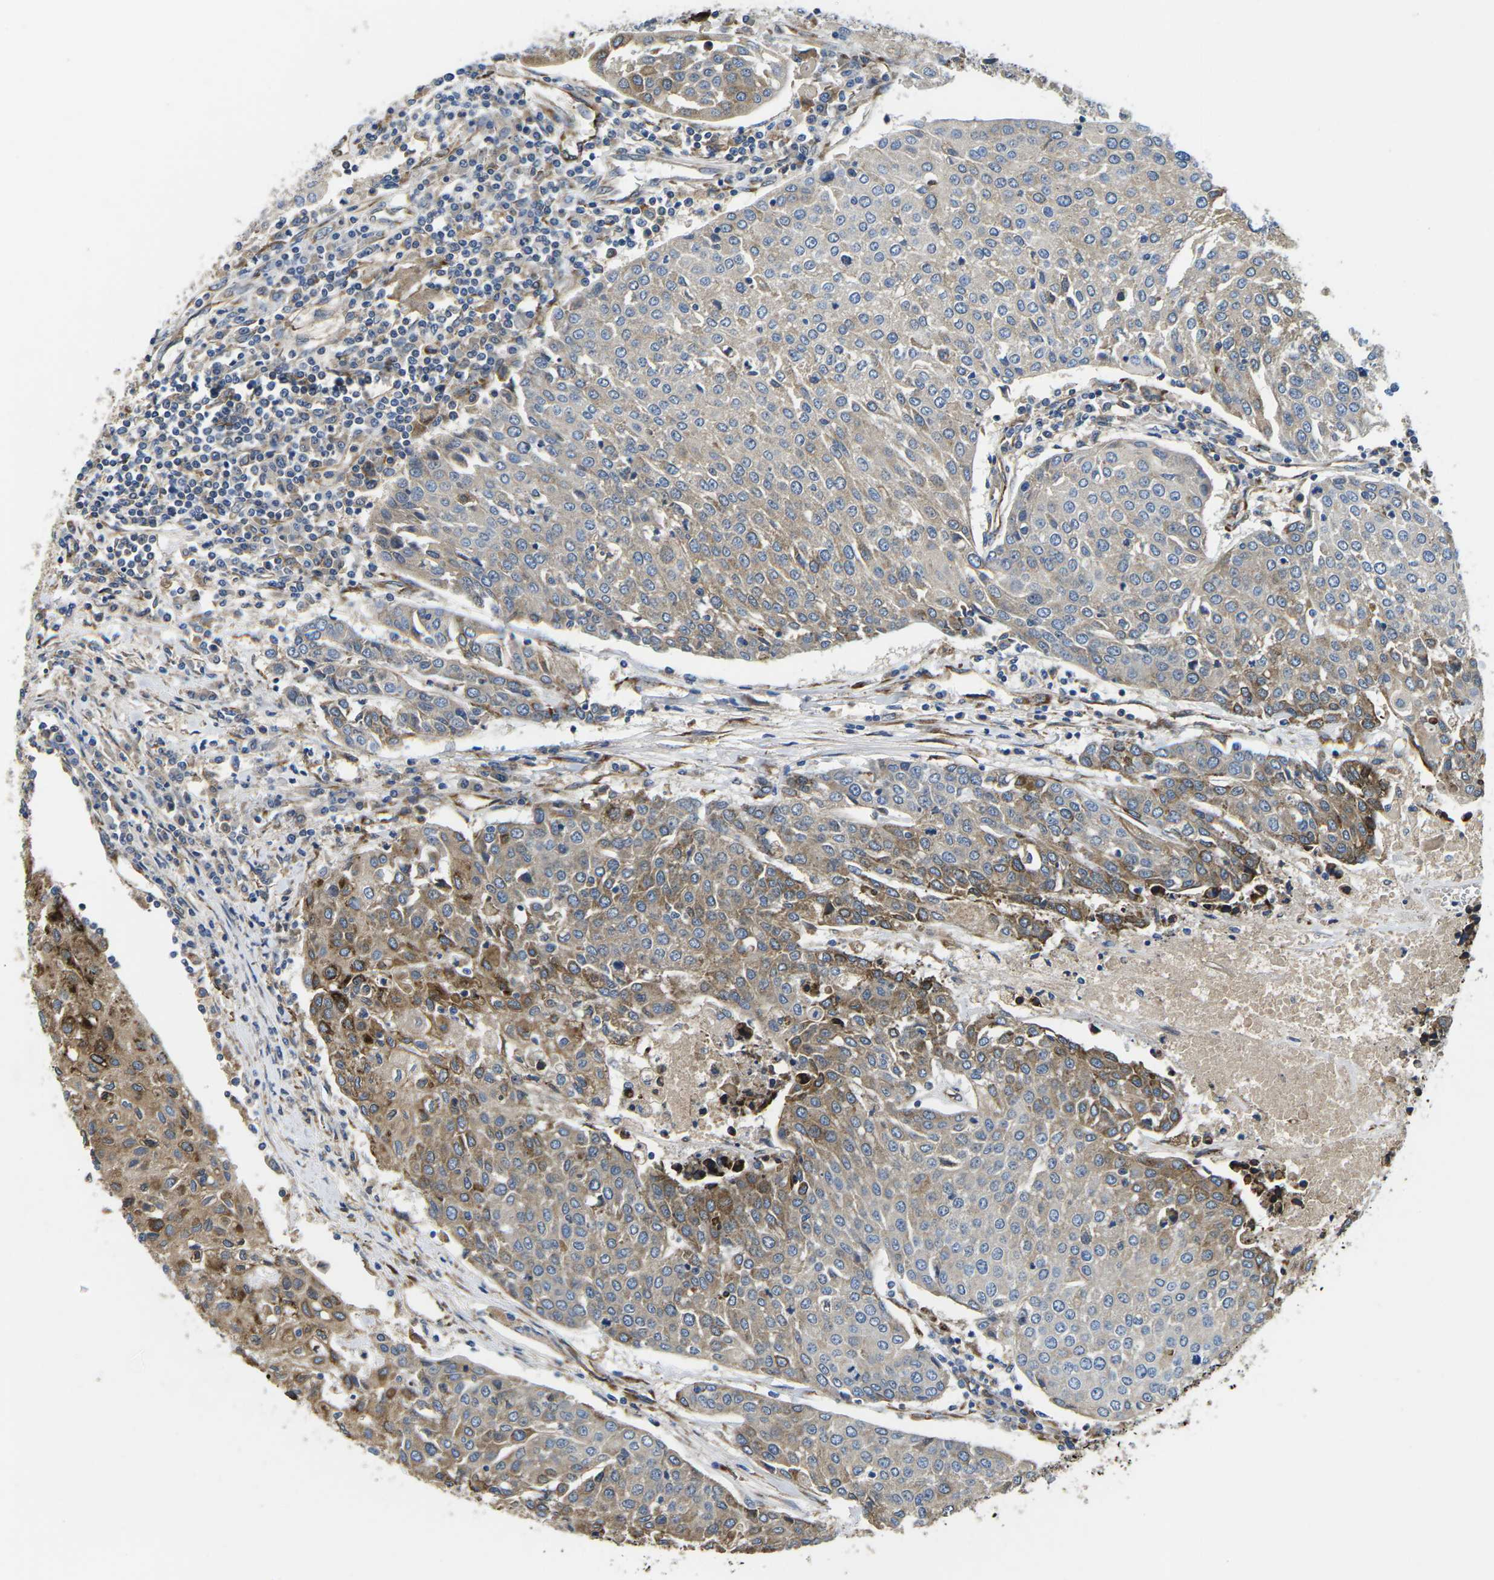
{"staining": {"intensity": "moderate", "quantity": "<25%", "location": "cytoplasmic/membranous"}, "tissue": "urothelial cancer", "cell_type": "Tumor cells", "image_type": "cancer", "snomed": [{"axis": "morphology", "description": "Urothelial carcinoma, High grade"}, {"axis": "topography", "description": "Urinary bladder"}], "caption": "Human urothelial carcinoma (high-grade) stained with a brown dye exhibits moderate cytoplasmic/membranous positive staining in about <25% of tumor cells.", "gene": "PDZD8", "patient": {"sex": "female", "age": 85}}